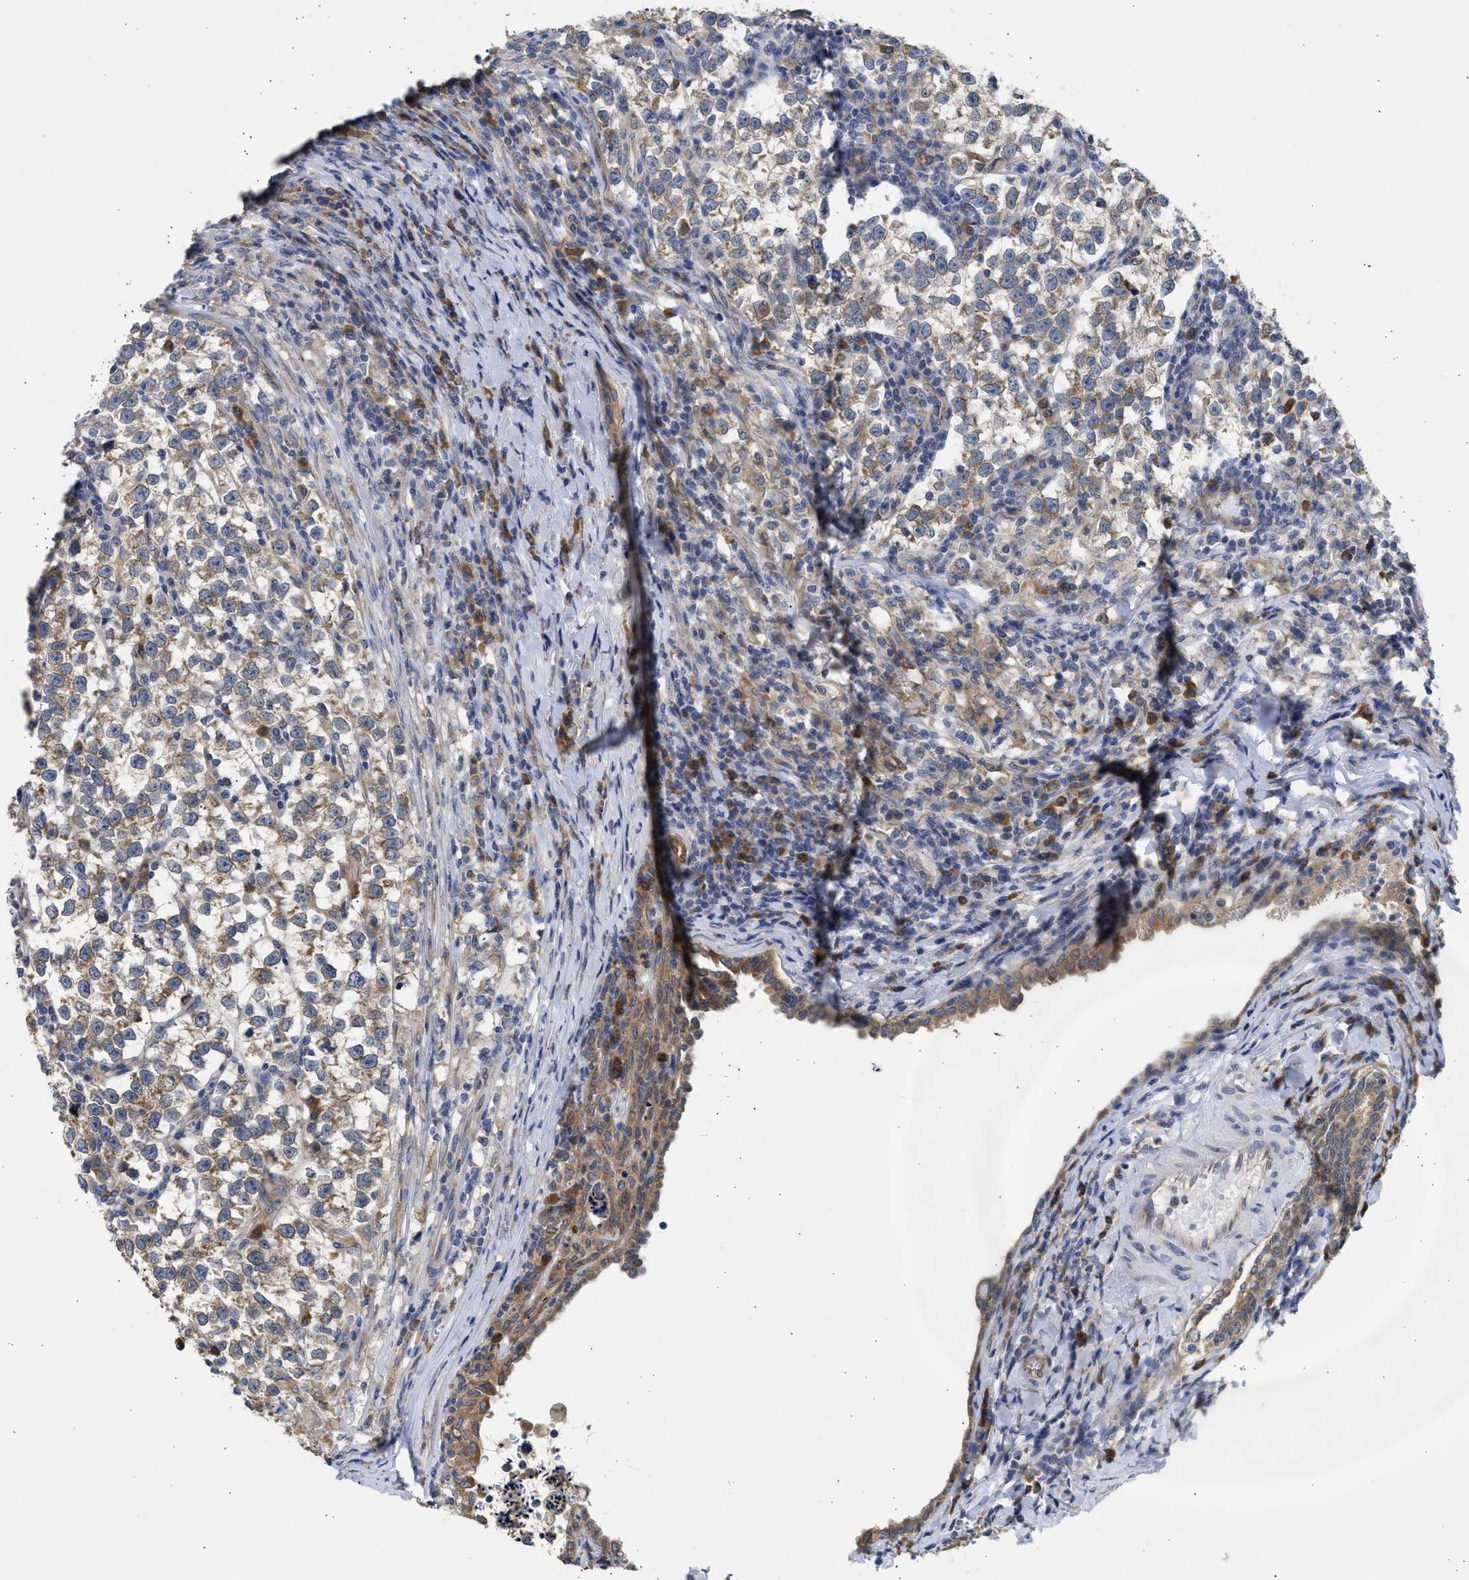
{"staining": {"intensity": "moderate", "quantity": ">75%", "location": "cytoplasmic/membranous"}, "tissue": "testis cancer", "cell_type": "Tumor cells", "image_type": "cancer", "snomed": [{"axis": "morphology", "description": "Normal tissue, NOS"}, {"axis": "morphology", "description": "Seminoma, NOS"}, {"axis": "topography", "description": "Testis"}], "caption": "DAB (3,3'-diaminobenzidine) immunohistochemical staining of human testis cancer exhibits moderate cytoplasmic/membranous protein positivity in approximately >75% of tumor cells. The protein of interest is shown in brown color, while the nuclei are stained blue.", "gene": "TMED1", "patient": {"sex": "male", "age": 43}}